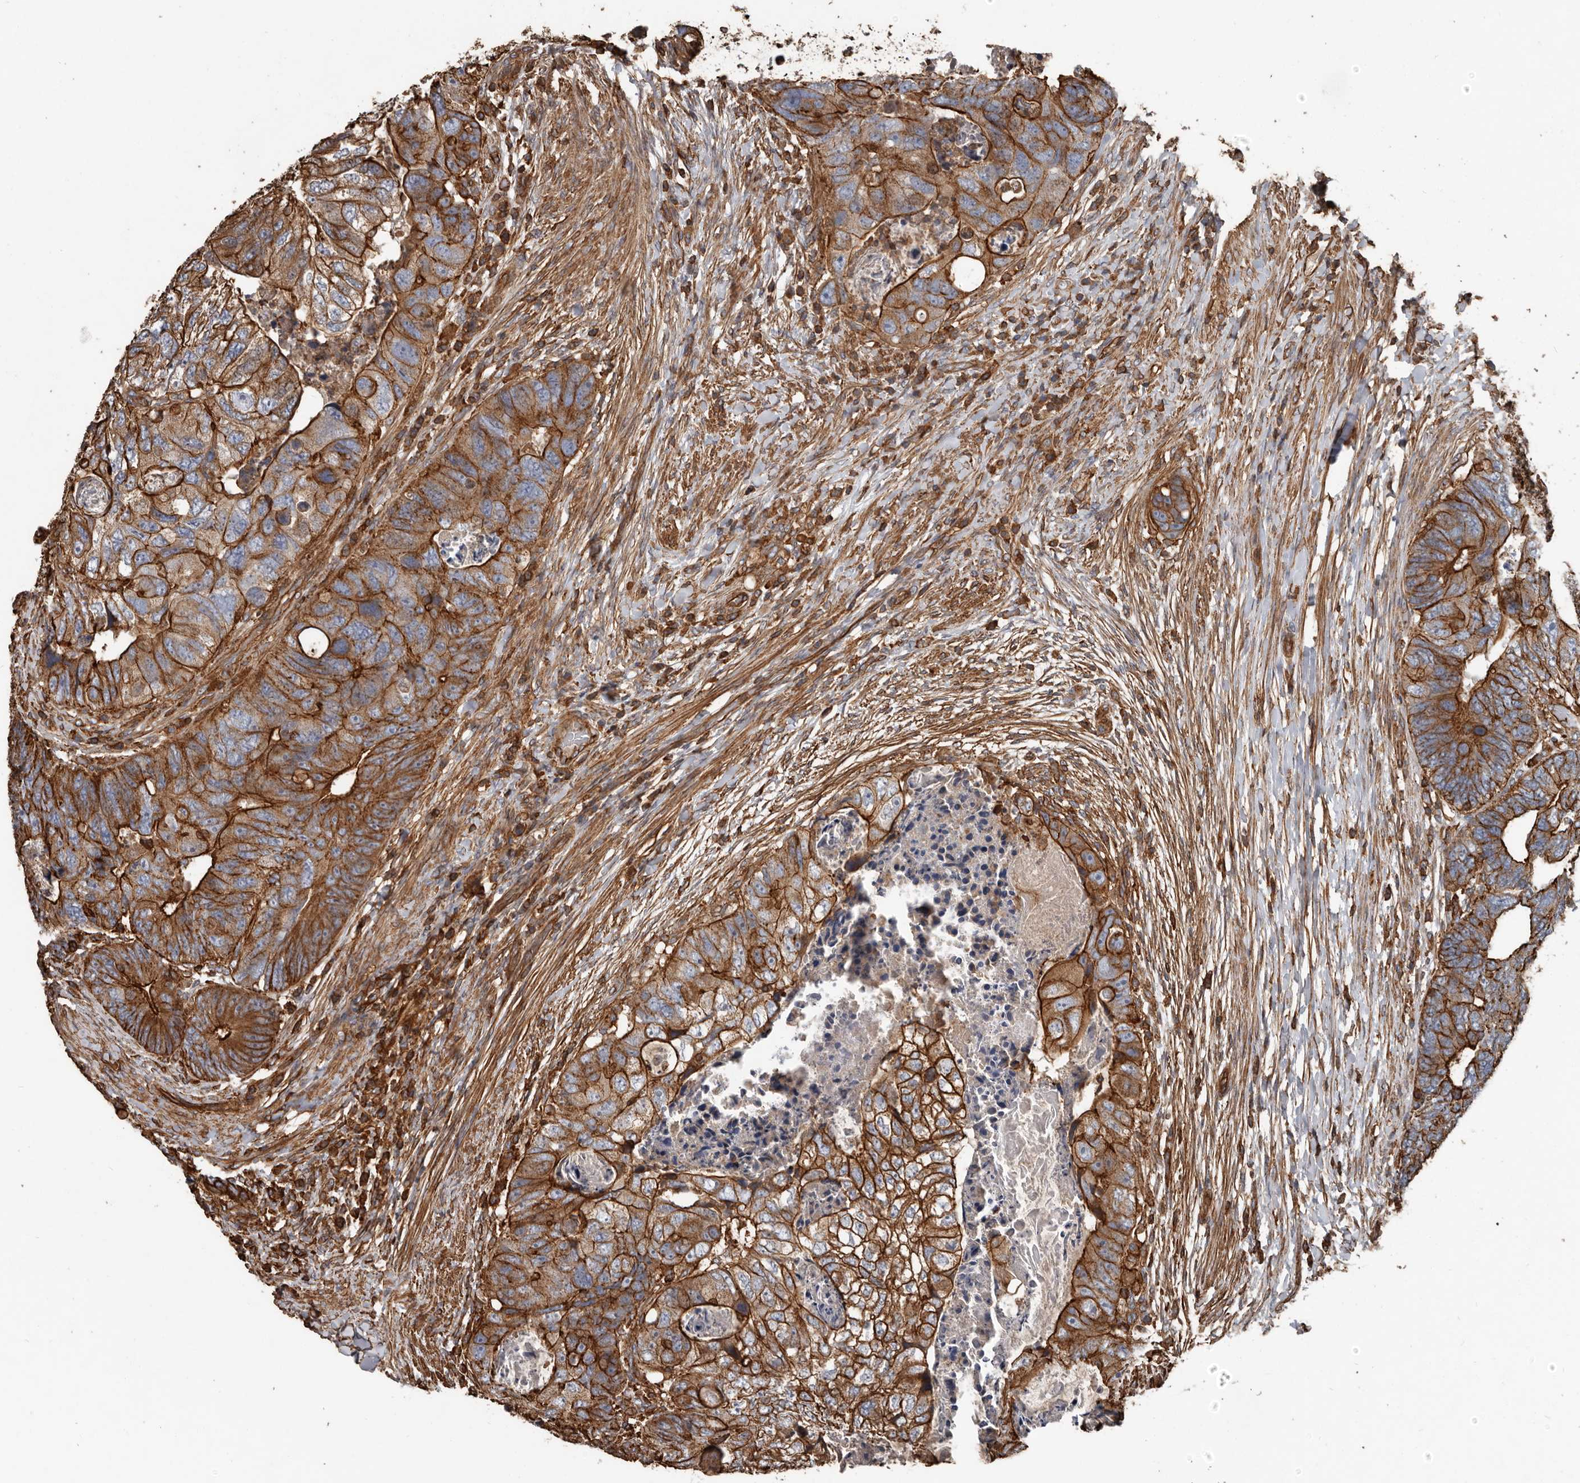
{"staining": {"intensity": "strong", "quantity": ">75%", "location": "cytoplasmic/membranous"}, "tissue": "colorectal cancer", "cell_type": "Tumor cells", "image_type": "cancer", "snomed": [{"axis": "morphology", "description": "Adenocarcinoma, NOS"}, {"axis": "topography", "description": "Rectum"}], "caption": "Immunohistochemistry (IHC) (DAB (3,3'-diaminobenzidine)) staining of adenocarcinoma (colorectal) reveals strong cytoplasmic/membranous protein positivity in approximately >75% of tumor cells.", "gene": "DENND6B", "patient": {"sex": "male", "age": 59}}